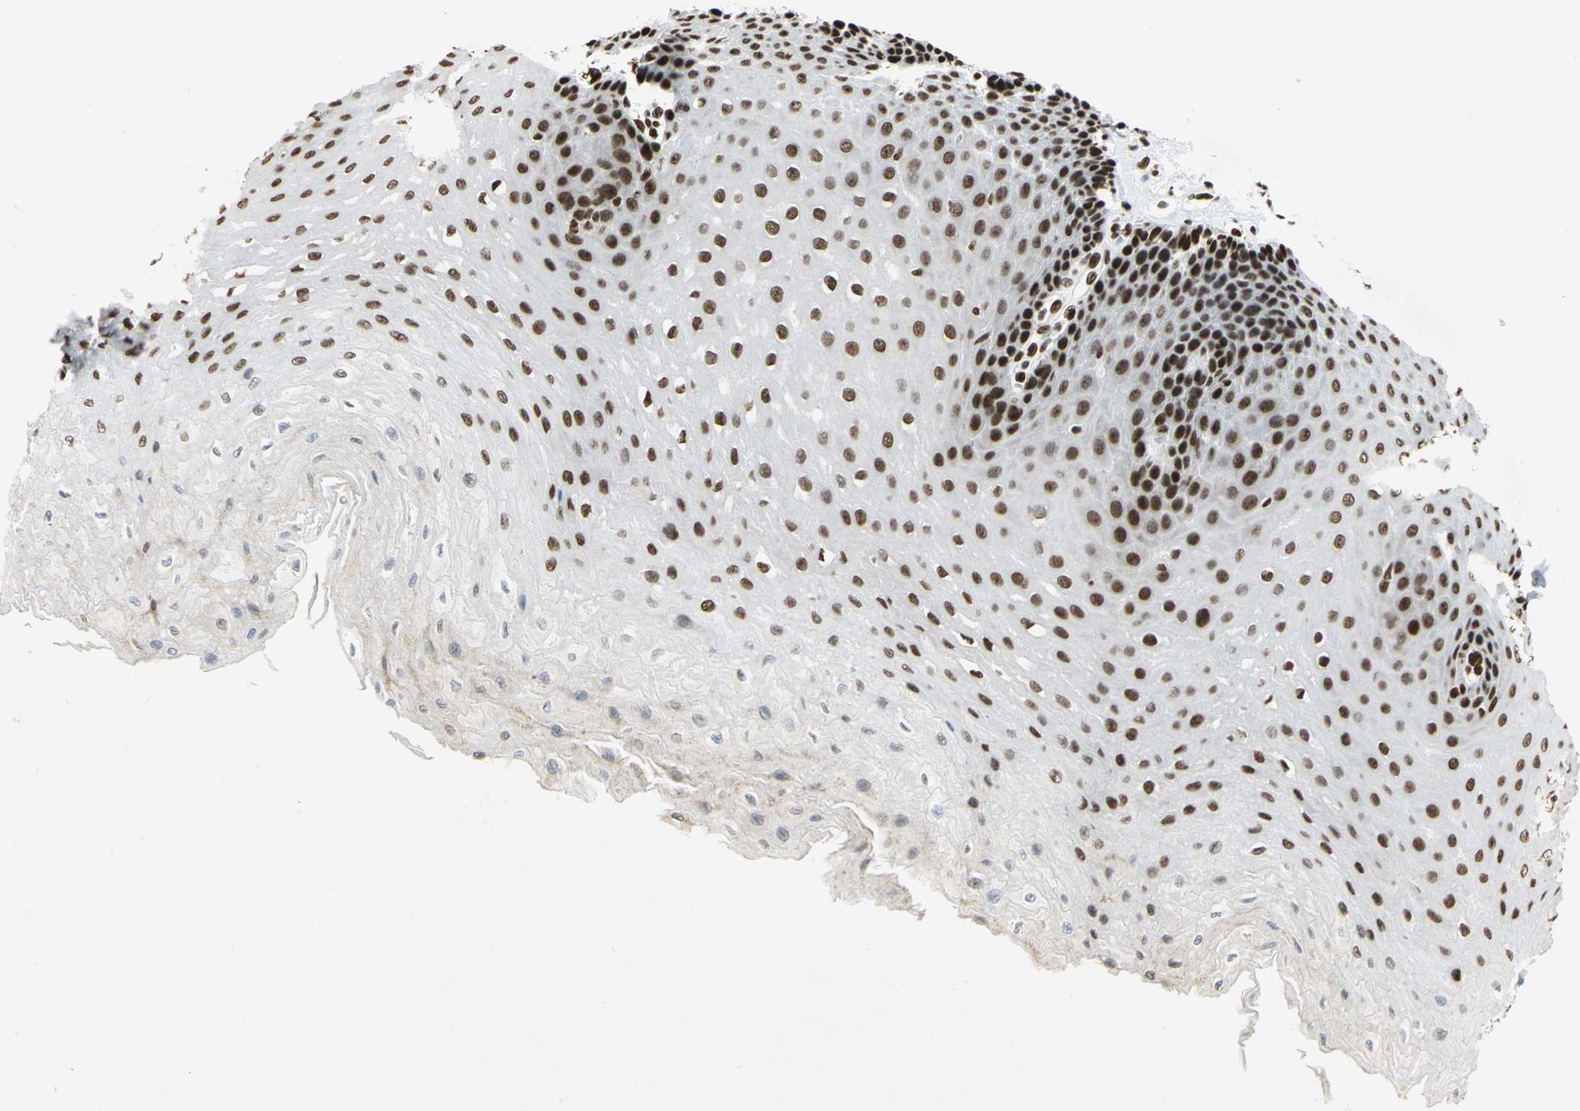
{"staining": {"intensity": "strong", "quantity": ">75%", "location": "nuclear"}, "tissue": "esophagus", "cell_type": "Squamous epithelial cells", "image_type": "normal", "snomed": [{"axis": "morphology", "description": "Normal tissue, NOS"}, {"axis": "topography", "description": "Esophagus"}], "caption": "Immunohistochemistry (DAB (3,3'-diaminobenzidine)) staining of normal human esophagus reveals strong nuclear protein expression in about >75% of squamous epithelial cells. The protein is shown in brown color, while the nuclei are stained blue.", "gene": "HMGB1", "patient": {"sex": "female", "age": 72}}